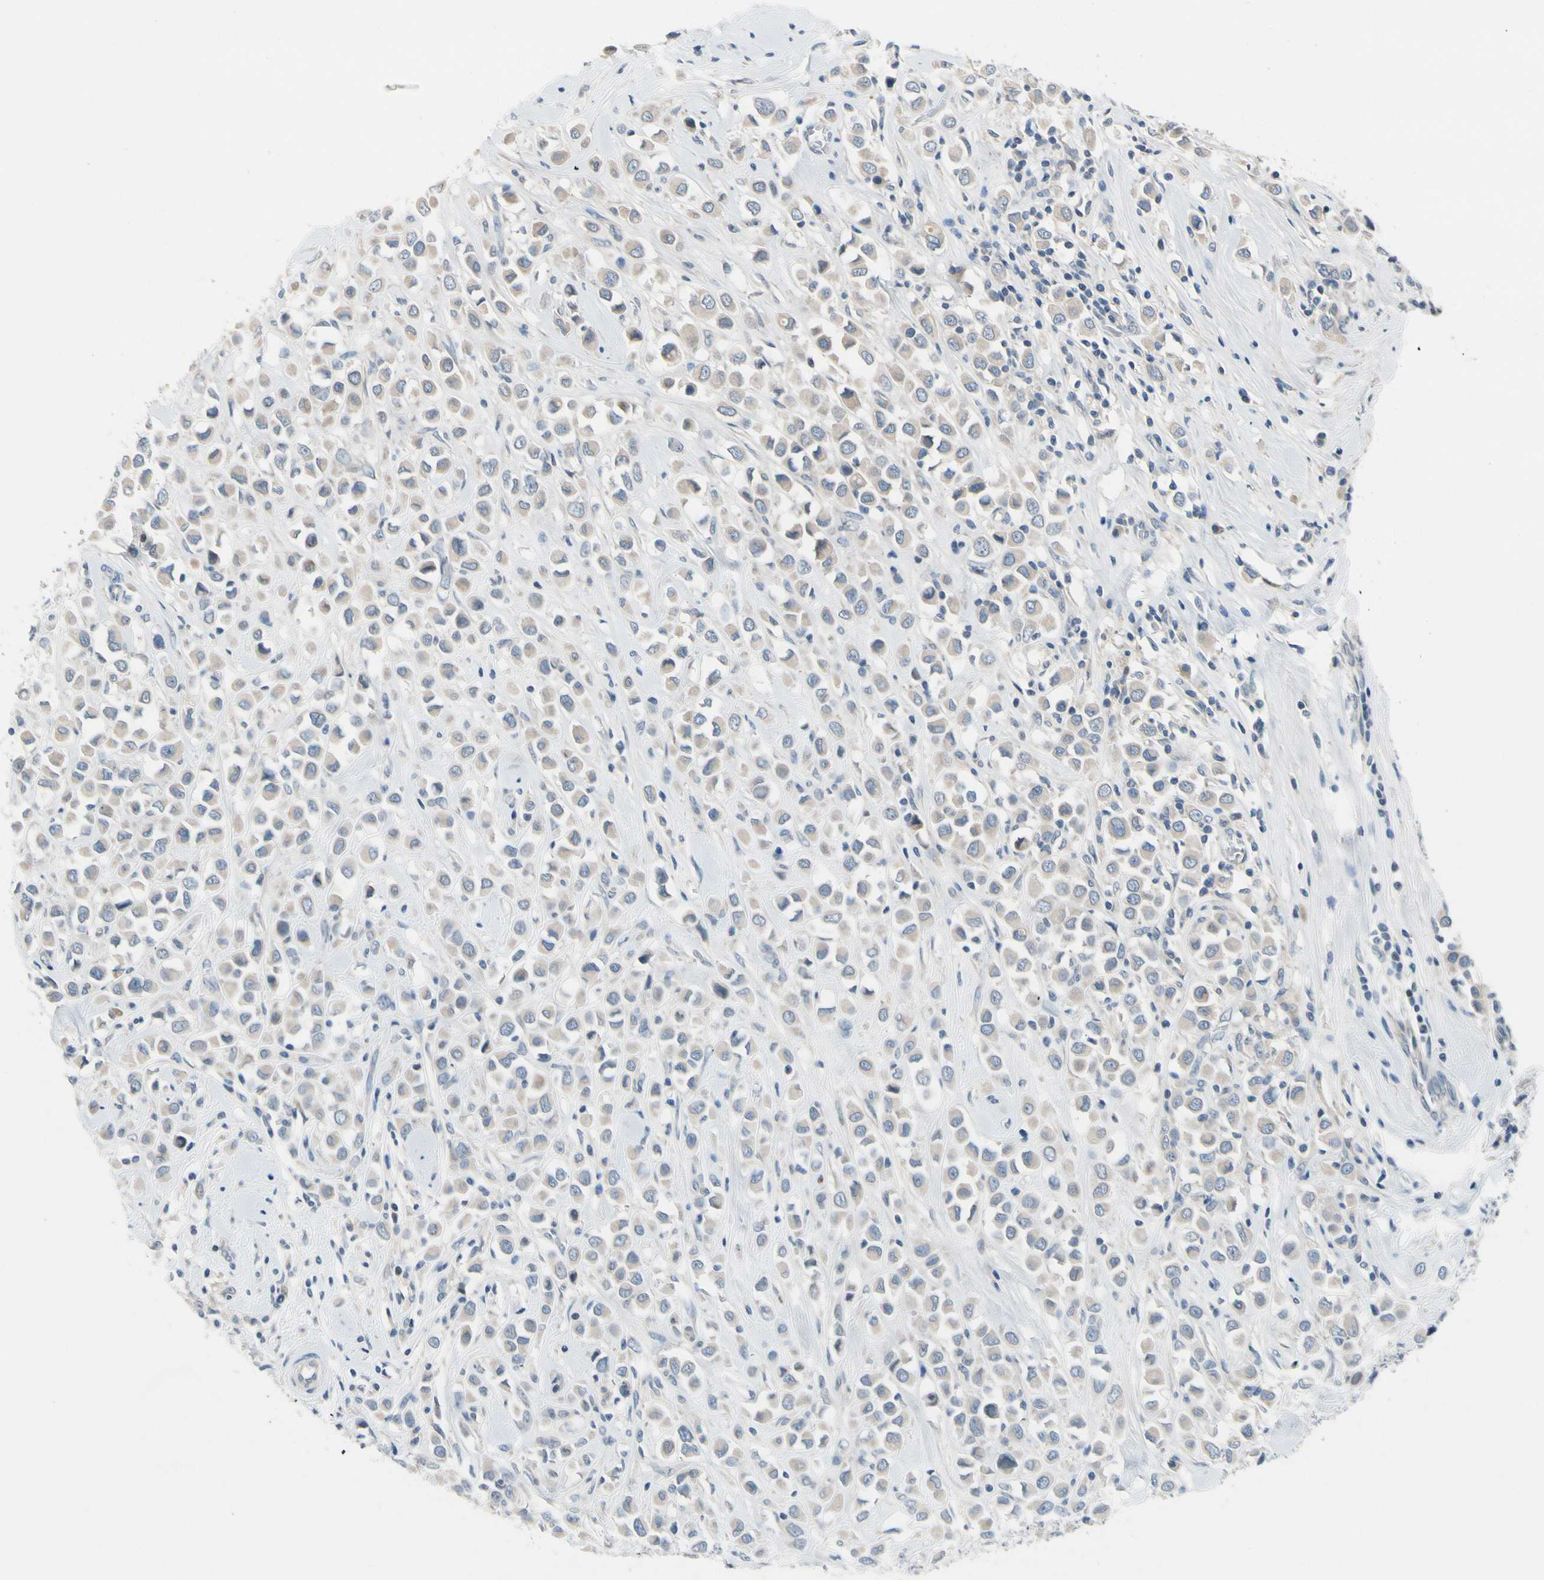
{"staining": {"intensity": "negative", "quantity": "none", "location": "none"}, "tissue": "breast cancer", "cell_type": "Tumor cells", "image_type": "cancer", "snomed": [{"axis": "morphology", "description": "Duct carcinoma"}, {"axis": "topography", "description": "Breast"}], "caption": "Tumor cells are negative for protein expression in human breast cancer.", "gene": "CNDP1", "patient": {"sex": "female", "age": 61}}